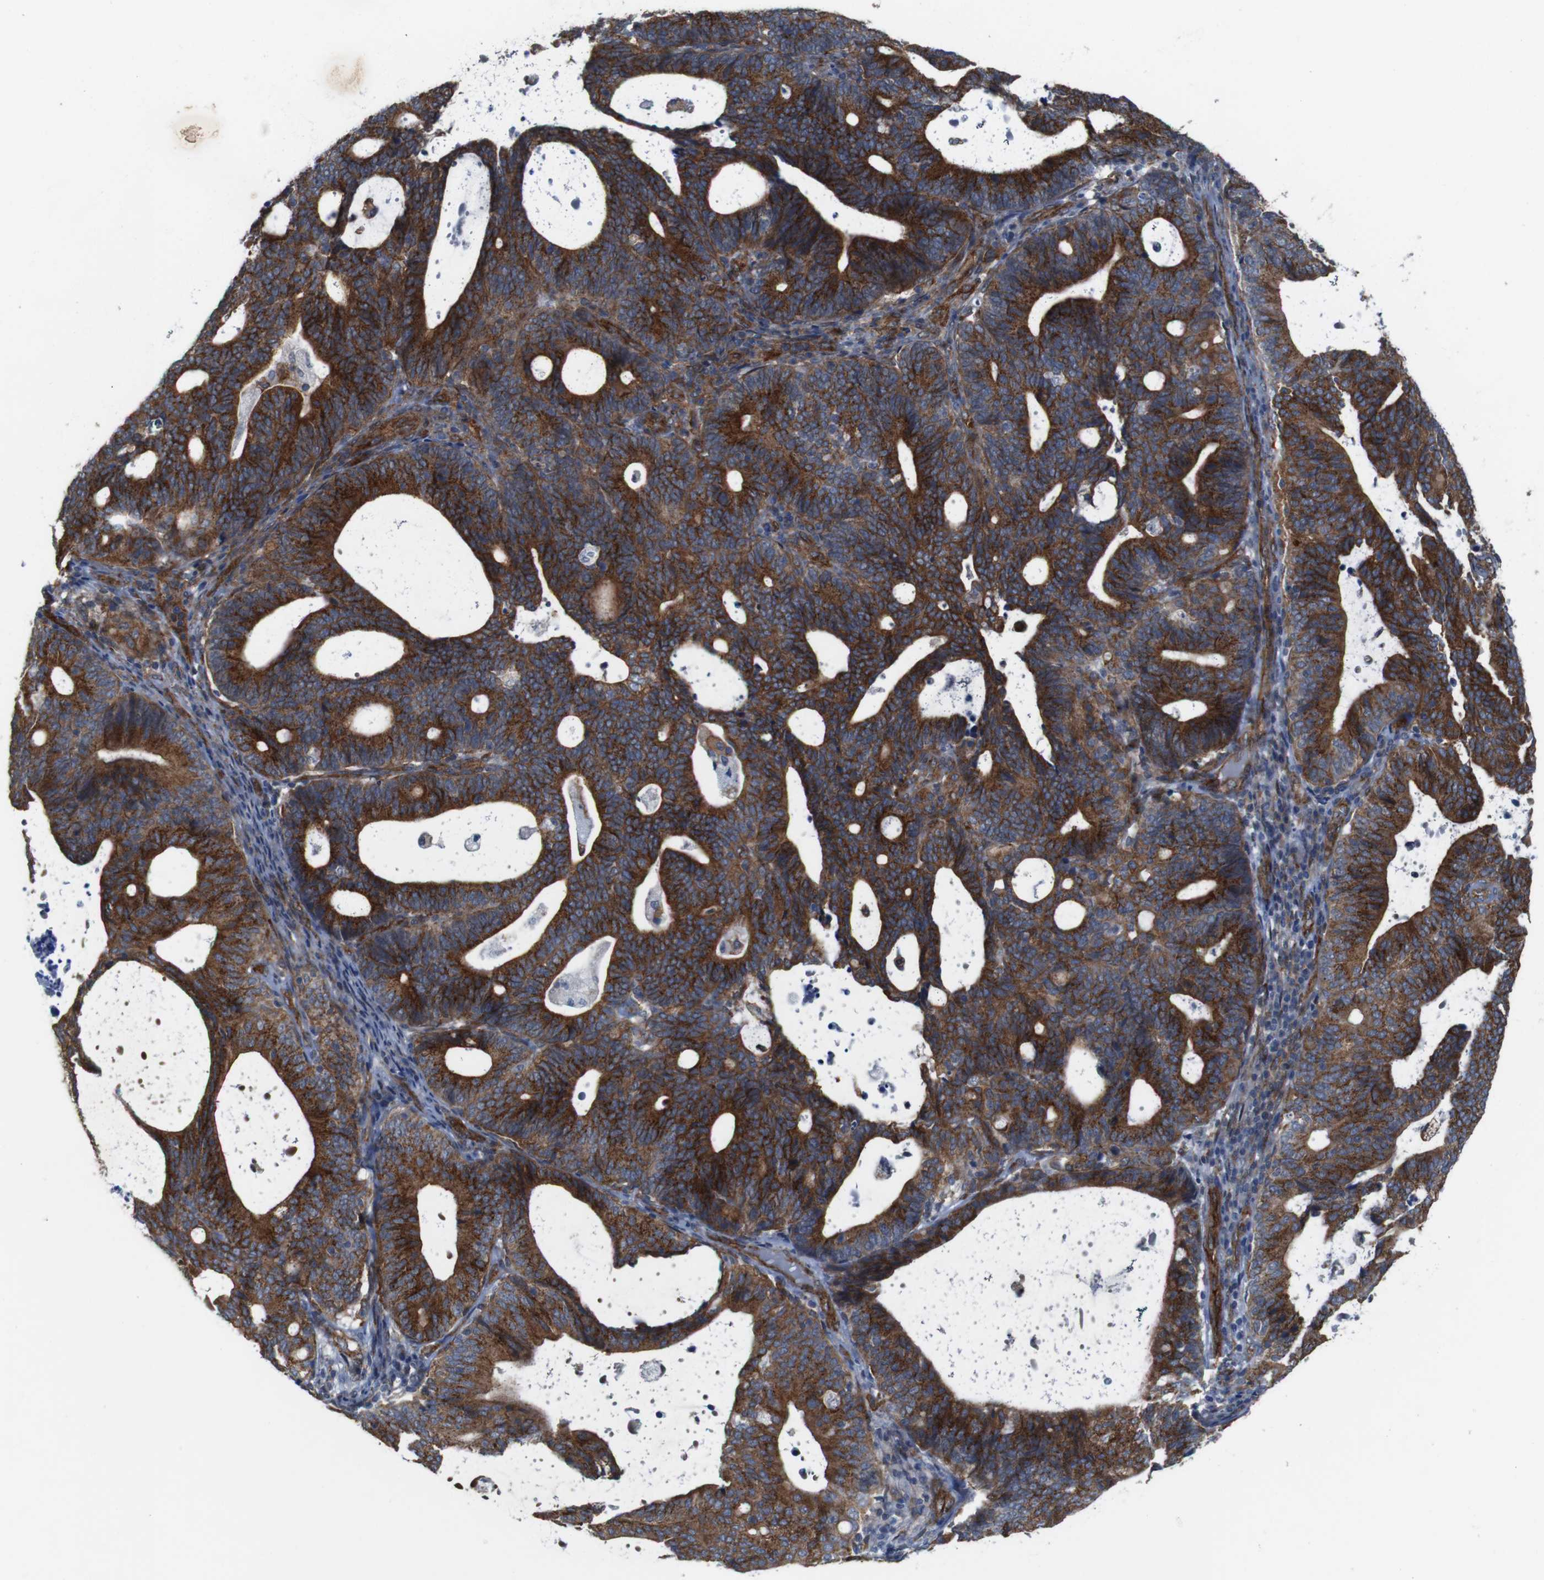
{"staining": {"intensity": "strong", "quantity": ">75%", "location": "cytoplasmic/membranous"}, "tissue": "endometrial cancer", "cell_type": "Tumor cells", "image_type": "cancer", "snomed": [{"axis": "morphology", "description": "Adenocarcinoma, NOS"}, {"axis": "topography", "description": "Uterus"}], "caption": "IHC (DAB (3,3'-diaminobenzidine)) staining of human adenocarcinoma (endometrial) displays strong cytoplasmic/membranous protein expression in approximately >75% of tumor cells. The staining is performed using DAB brown chromogen to label protein expression. The nuclei are counter-stained blue using hematoxylin.", "gene": "PTGER4", "patient": {"sex": "female", "age": 83}}